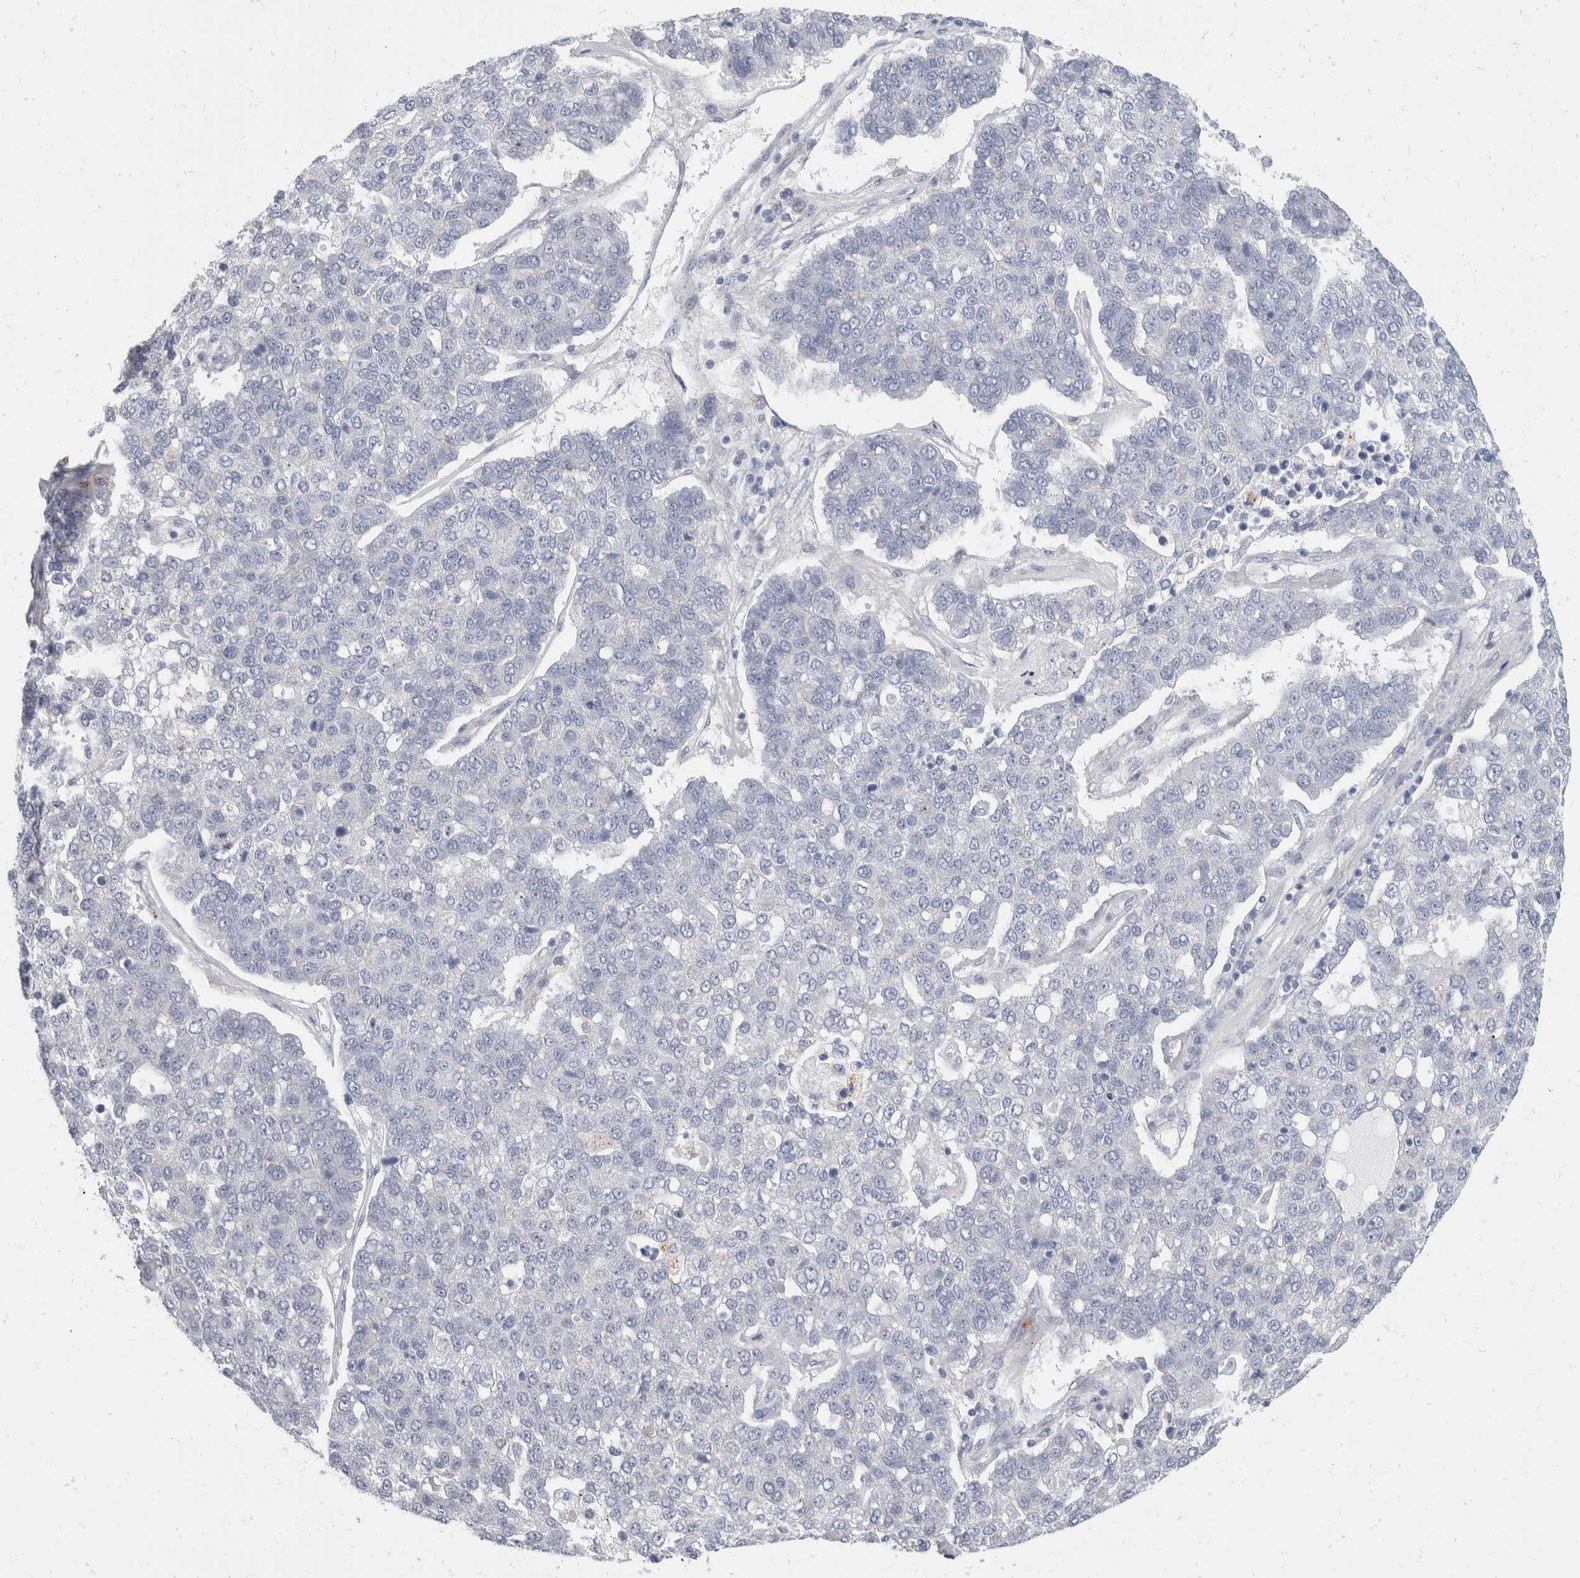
{"staining": {"intensity": "negative", "quantity": "none", "location": "none"}, "tissue": "pancreatic cancer", "cell_type": "Tumor cells", "image_type": "cancer", "snomed": [{"axis": "morphology", "description": "Adenocarcinoma, NOS"}, {"axis": "topography", "description": "Pancreas"}], "caption": "Tumor cells show no significant positivity in adenocarcinoma (pancreatic).", "gene": "CATSPERD", "patient": {"sex": "female", "age": 61}}